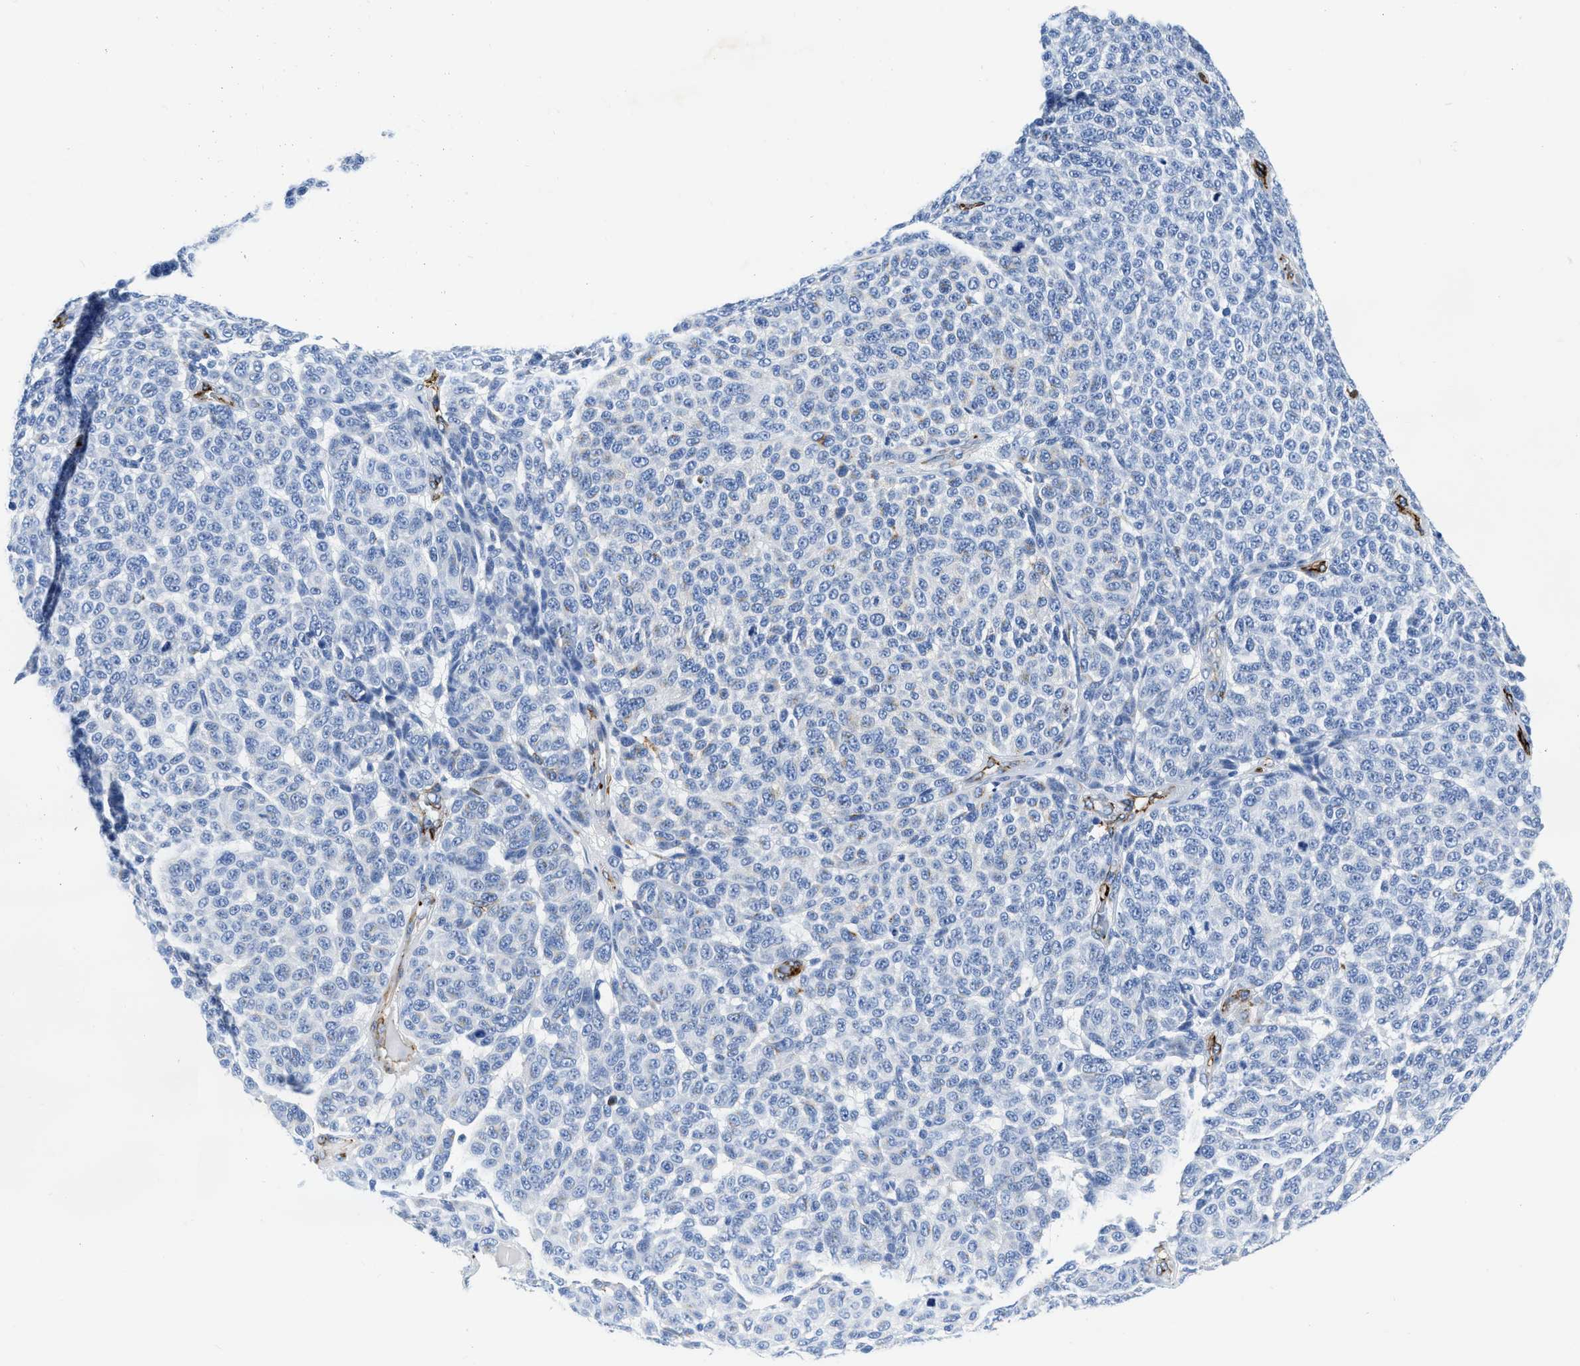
{"staining": {"intensity": "negative", "quantity": "none", "location": "none"}, "tissue": "melanoma", "cell_type": "Tumor cells", "image_type": "cancer", "snomed": [{"axis": "morphology", "description": "Malignant melanoma, NOS"}, {"axis": "topography", "description": "Skin"}], "caption": "An image of malignant melanoma stained for a protein exhibits no brown staining in tumor cells.", "gene": "TVP23B", "patient": {"sex": "male", "age": 59}}